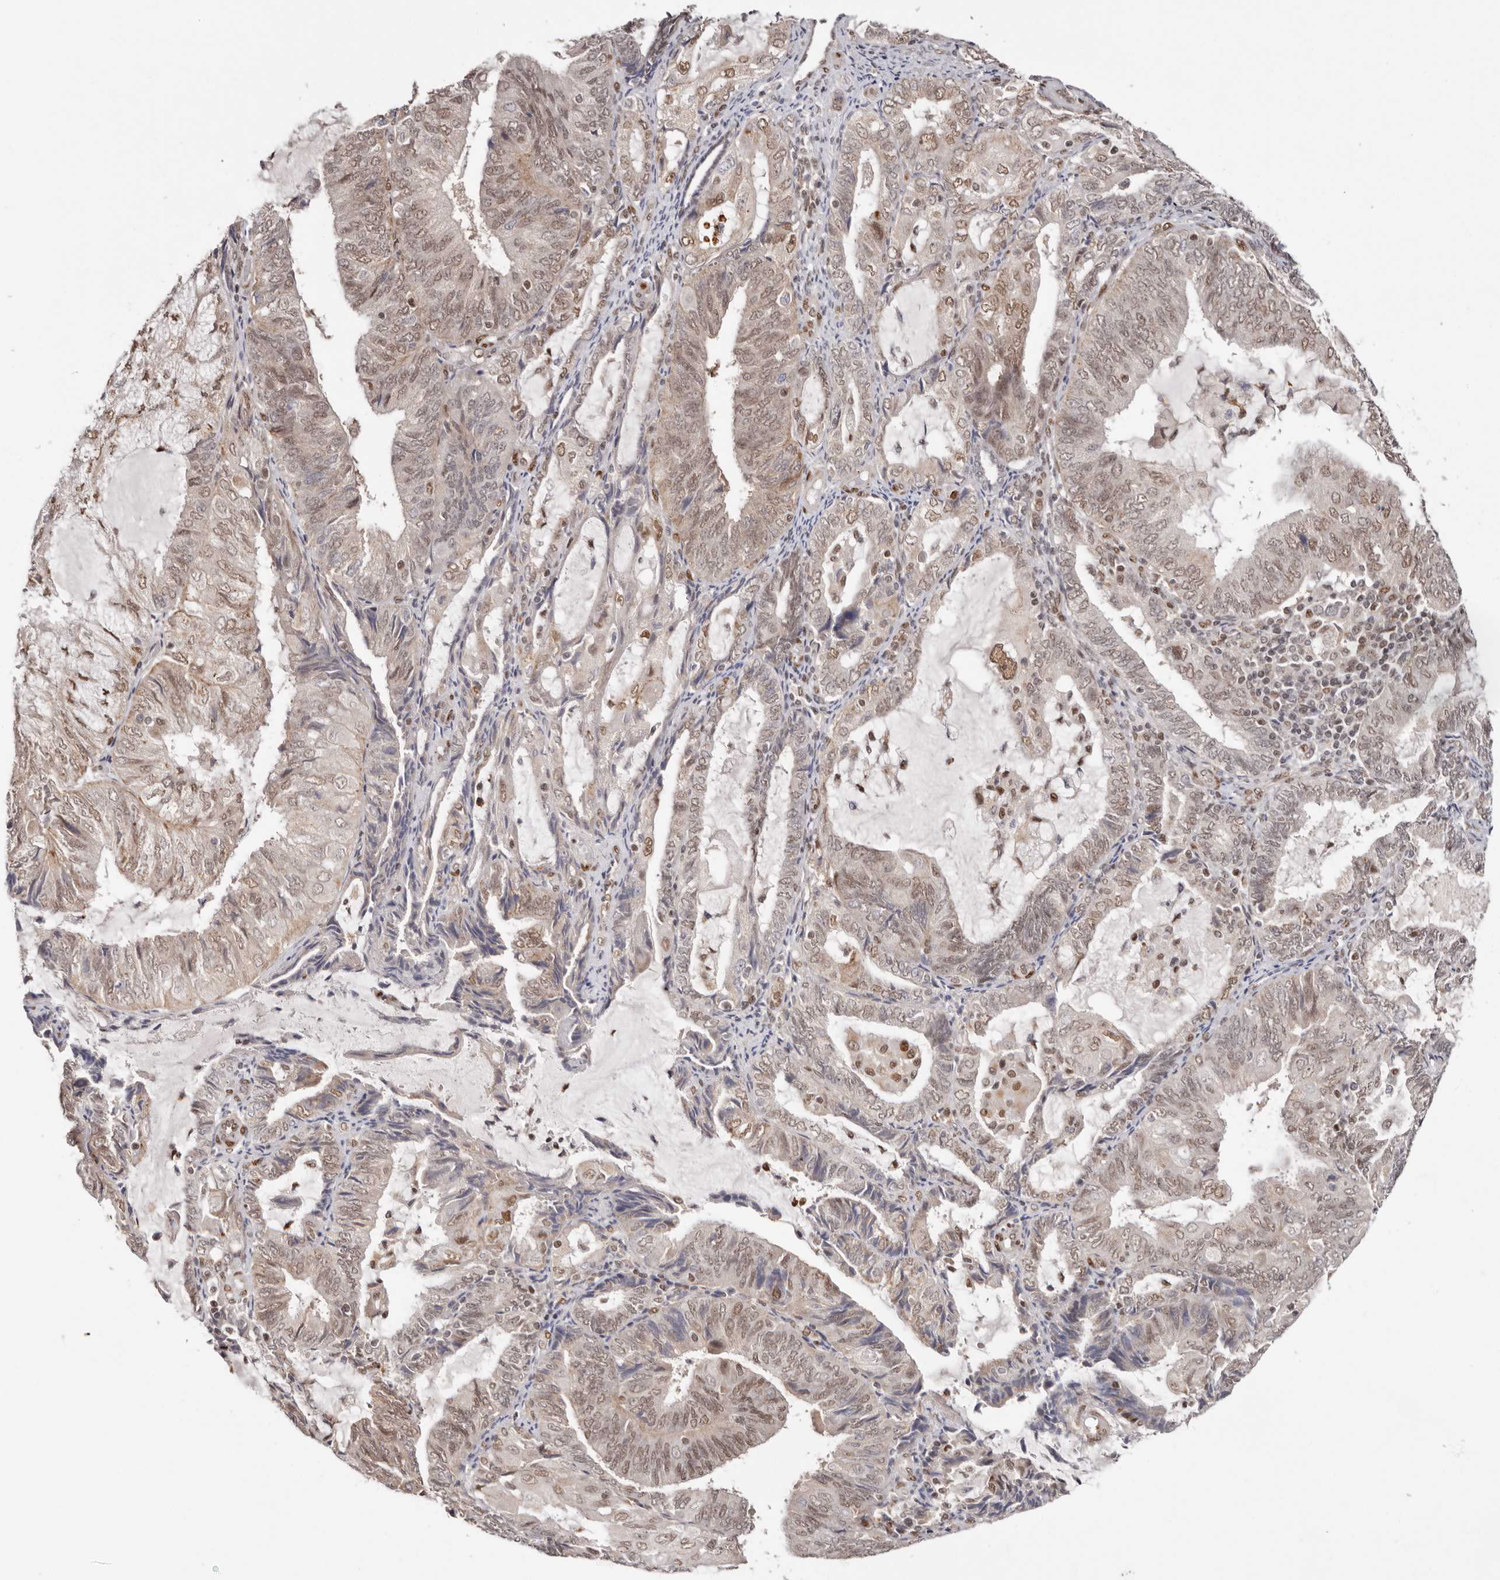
{"staining": {"intensity": "moderate", "quantity": ">75%", "location": "nuclear"}, "tissue": "endometrial cancer", "cell_type": "Tumor cells", "image_type": "cancer", "snomed": [{"axis": "morphology", "description": "Adenocarcinoma, NOS"}, {"axis": "topography", "description": "Endometrium"}], "caption": "The immunohistochemical stain highlights moderate nuclear staining in tumor cells of adenocarcinoma (endometrial) tissue.", "gene": "SMAD7", "patient": {"sex": "female", "age": 81}}